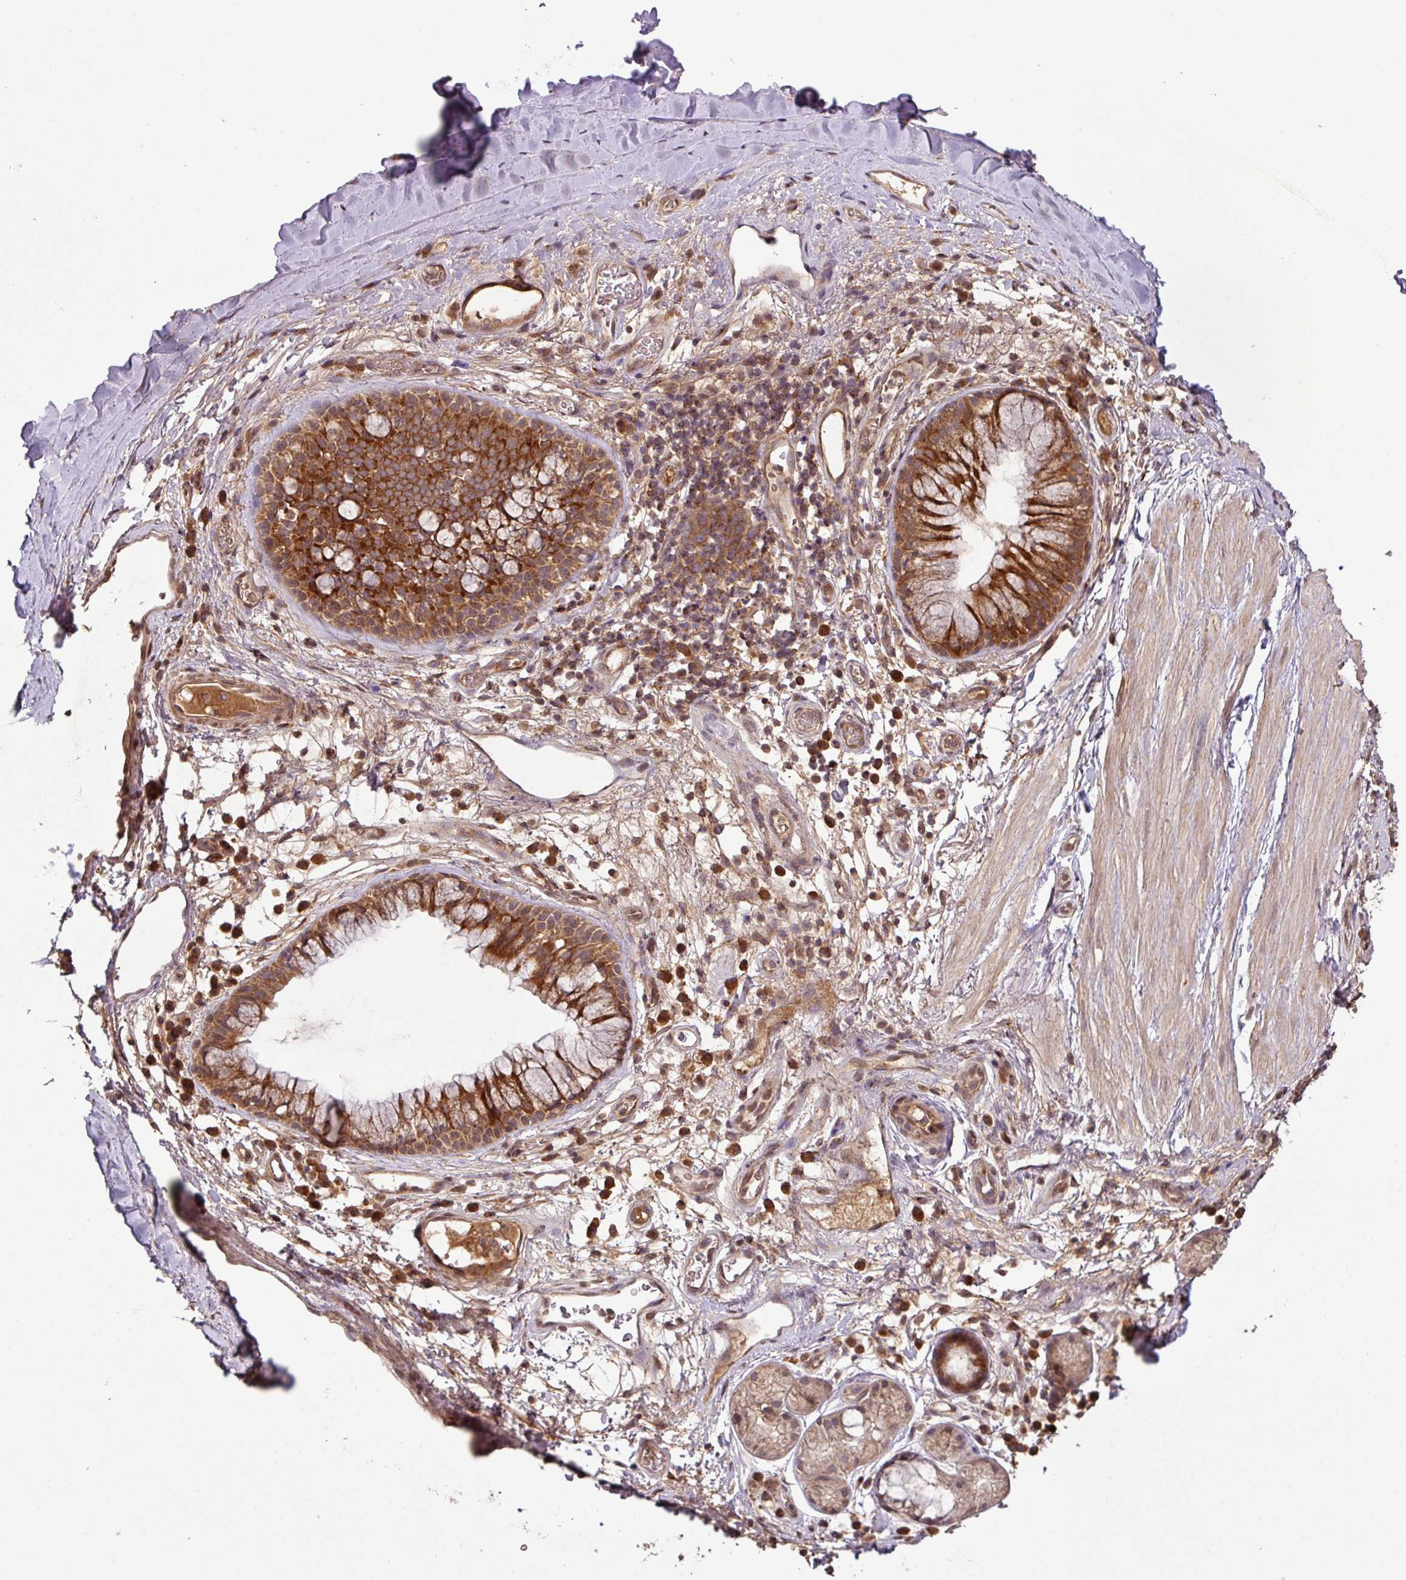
{"staining": {"intensity": "moderate", "quantity": ">75%", "location": "cytoplasmic/membranous"}, "tissue": "soft tissue", "cell_type": "Fibroblasts", "image_type": "normal", "snomed": [{"axis": "morphology", "description": "Normal tissue, NOS"}, {"axis": "topography", "description": "Cartilage tissue"}, {"axis": "topography", "description": "Bronchus"}], "caption": "Immunohistochemistry (IHC) image of unremarkable soft tissue: human soft tissue stained using IHC shows medium levels of moderate protein expression localized specifically in the cytoplasmic/membranous of fibroblasts, appearing as a cytoplasmic/membranous brown color.", "gene": "MRRF", "patient": {"sex": "male", "age": 58}}